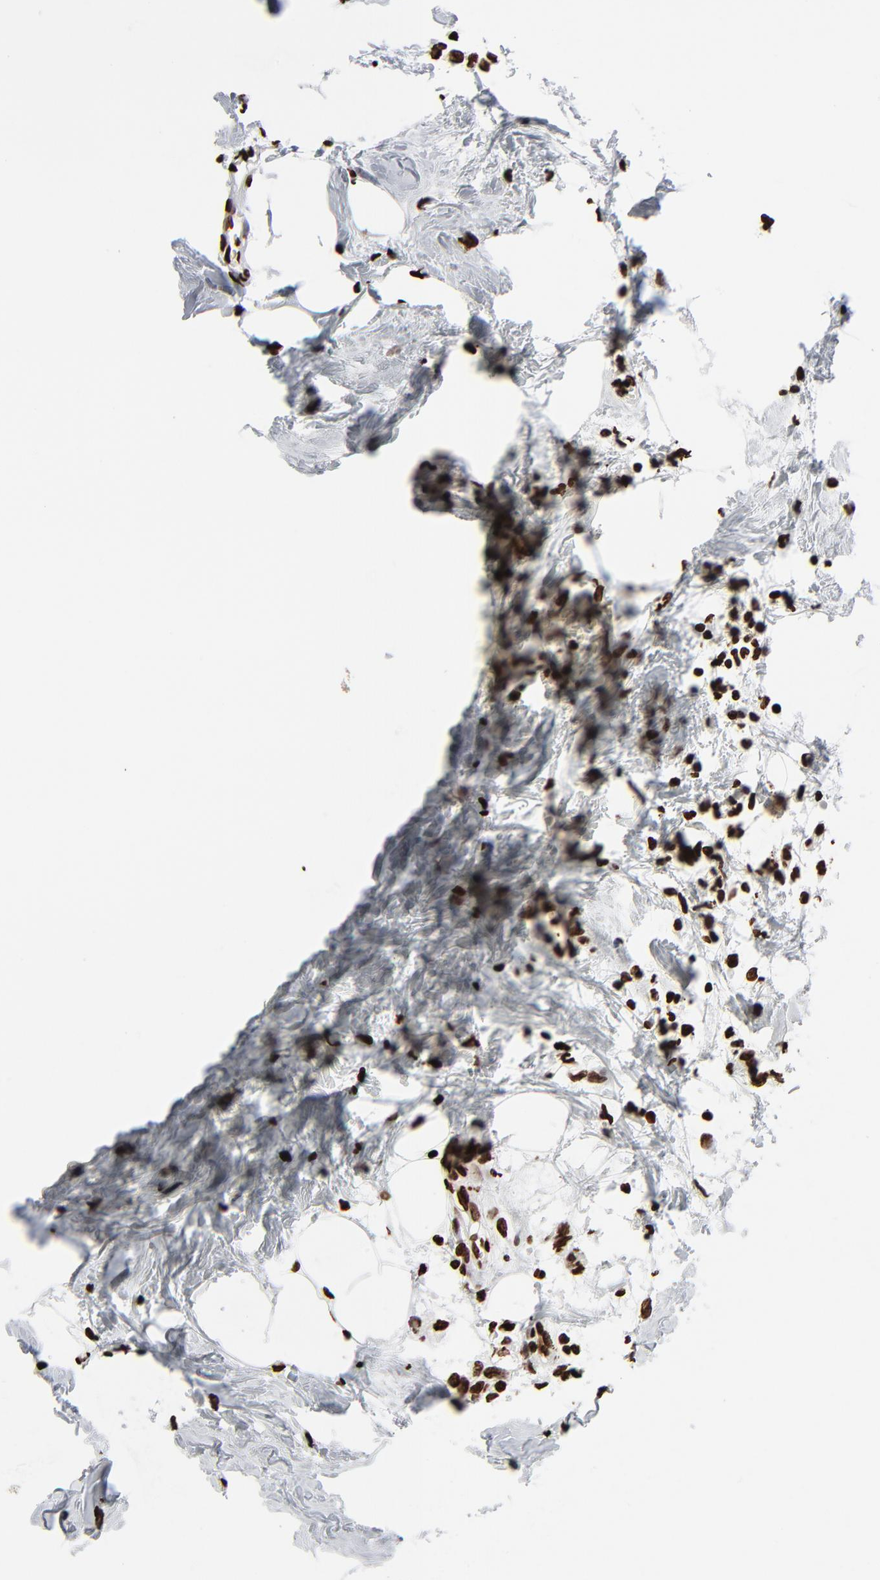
{"staining": {"intensity": "strong", "quantity": ">75%", "location": "nuclear"}, "tissue": "breast cancer", "cell_type": "Tumor cells", "image_type": "cancer", "snomed": [{"axis": "morphology", "description": "Duct carcinoma"}, {"axis": "topography", "description": "Breast"}], "caption": "This is an image of IHC staining of breast cancer, which shows strong expression in the nuclear of tumor cells.", "gene": "H3-4", "patient": {"sex": "female", "age": 84}}